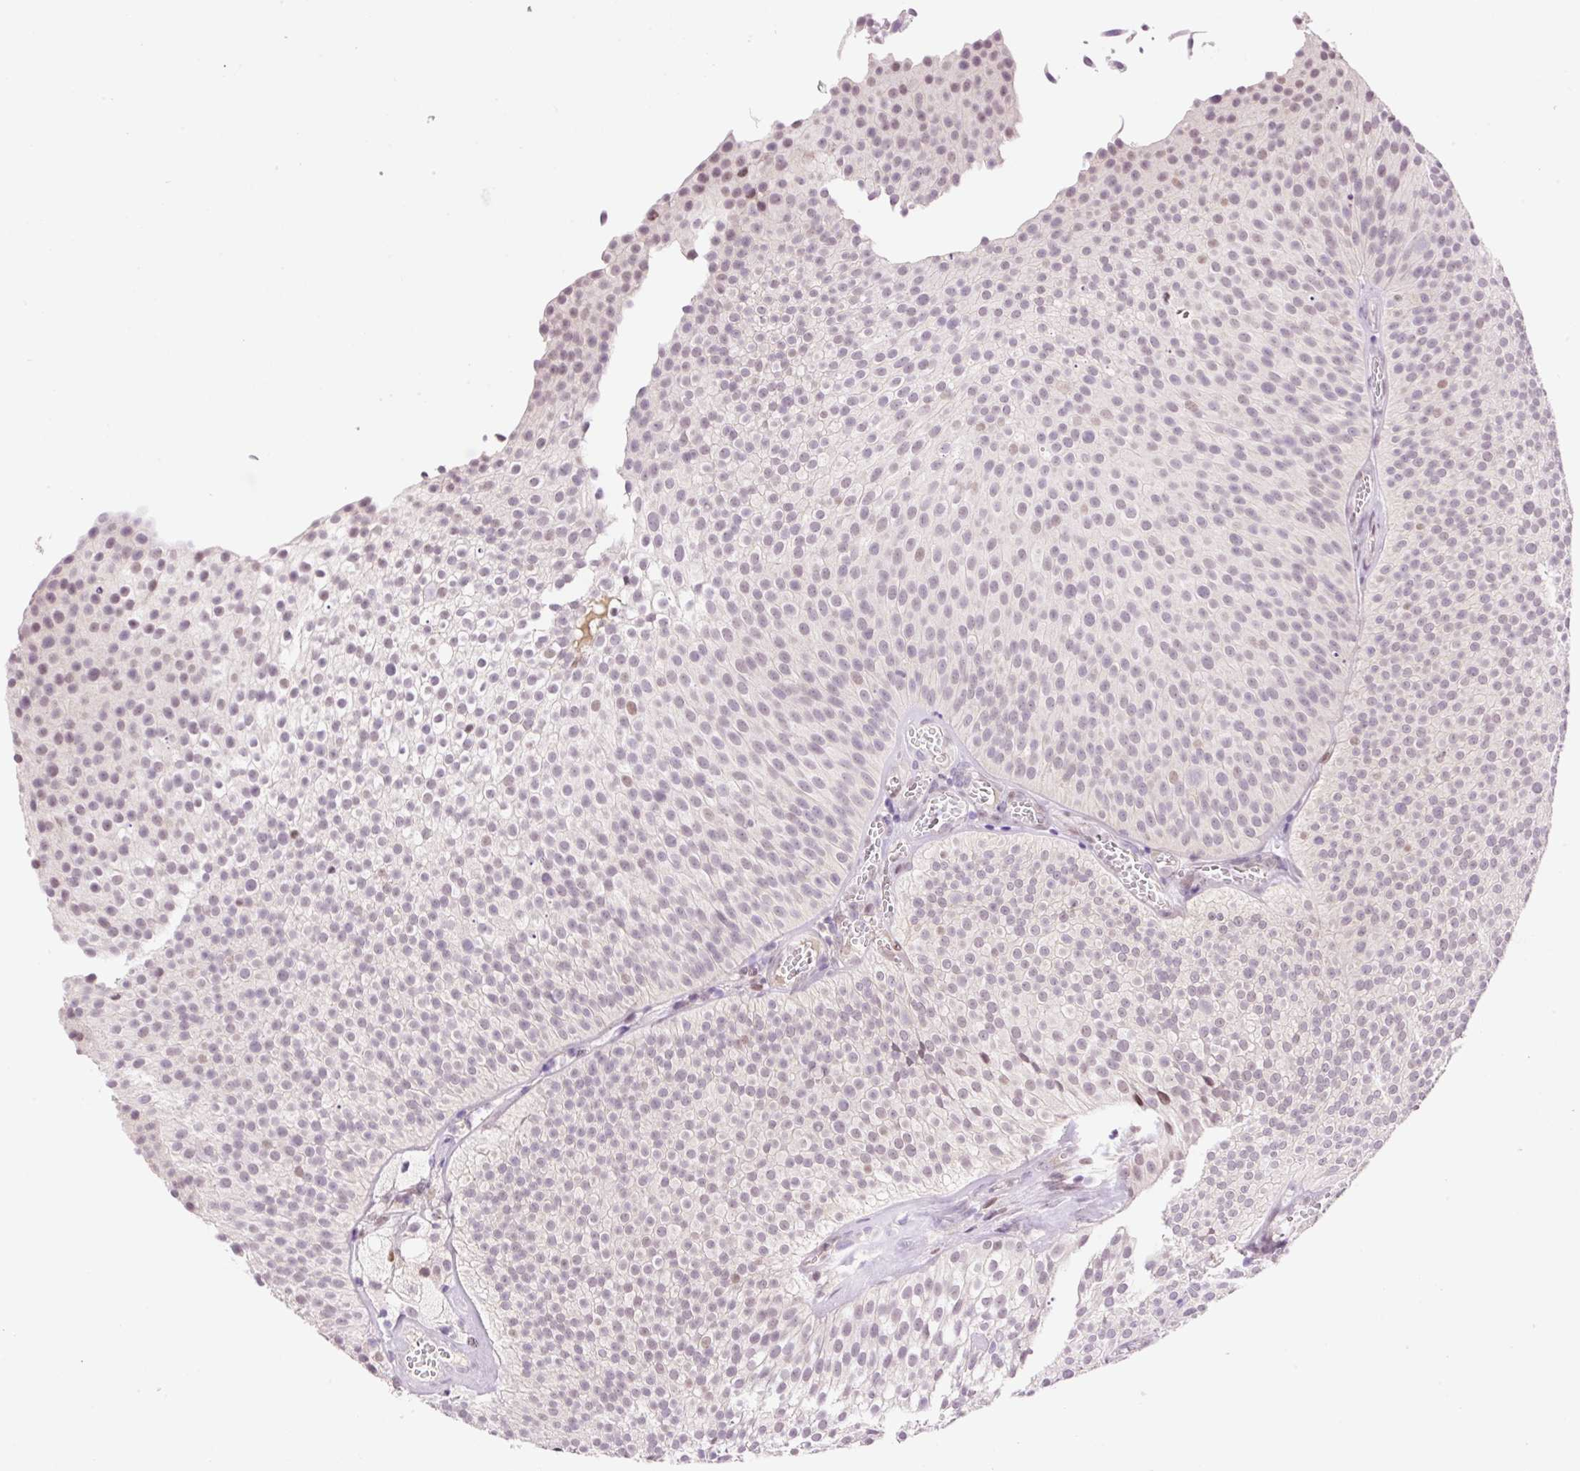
{"staining": {"intensity": "negative", "quantity": "none", "location": "none"}, "tissue": "urothelial cancer", "cell_type": "Tumor cells", "image_type": "cancer", "snomed": [{"axis": "morphology", "description": "Urothelial carcinoma, Low grade"}, {"axis": "topography", "description": "Urinary bladder"}], "caption": "Immunohistochemistry (IHC) of human urothelial cancer demonstrates no positivity in tumor cells. The staining is performed using DAB (3,3'-diaminobenzidine) brown chromogen with nuclei counter-stained in using hematoxylin.", "gene": "DPPA4", "patient": {"sex": "male", "age": 91}}